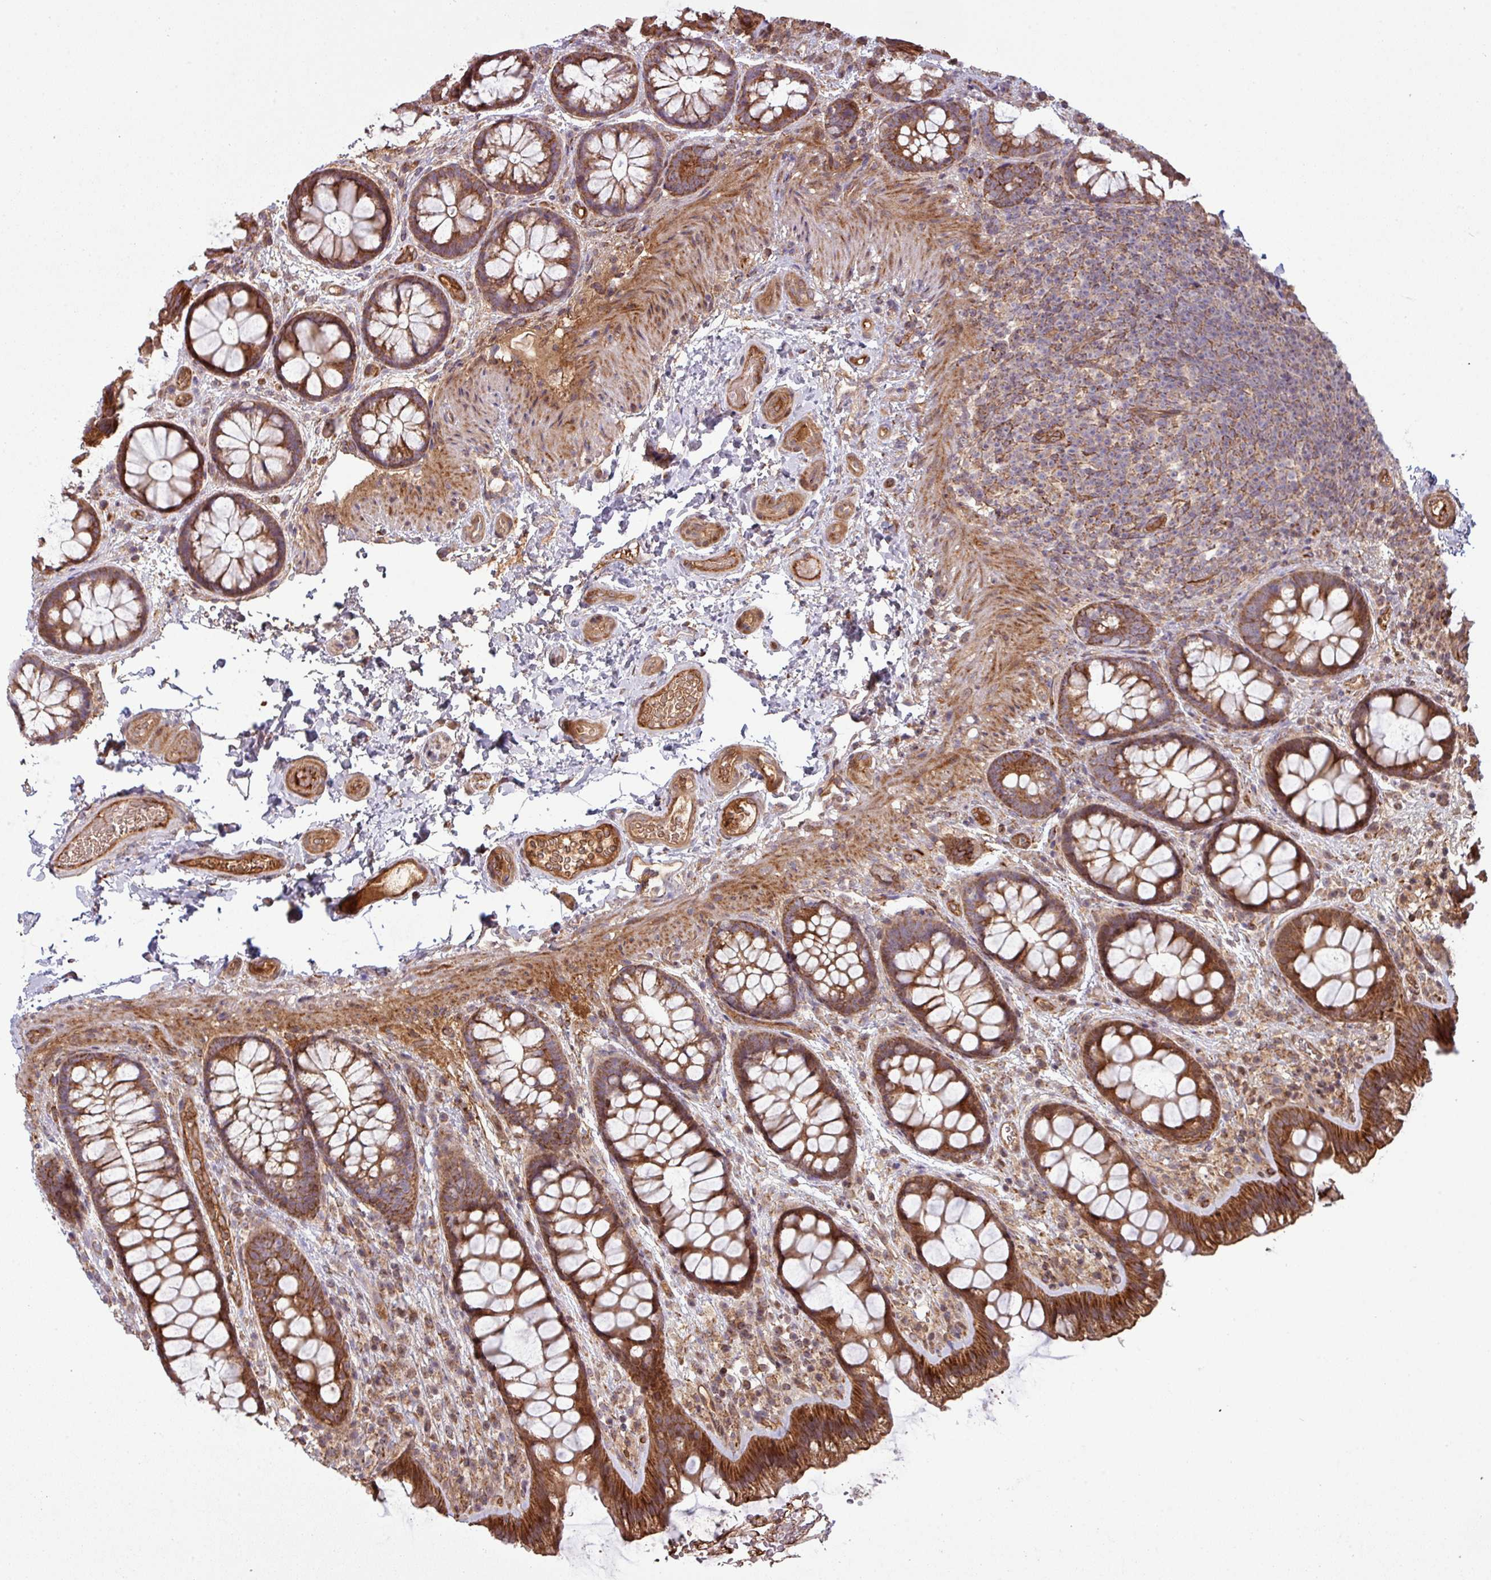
{"staining": {"intensity": "moderate", "quantity": ">75%", "location": "cytoplasmic/membranous"}, "tissue": "colon", "cell_type": "Endothelial cells", "image_type": "normal", "snomed": [{"axis": "morphology", "description": "Normal tissue, NOS"}, {"axis": "topography", "description": "Colon"}], "caption": "Colon was stained to show a protein in brown. There is medium levels of moderate cytoplasmic/membranous staining in approximately >75% of endothelial cells. Using DAB (brown) and hematoxylin (blue) stains, captured at high magnification using brightfield microscopy.", "gene": "SNRNP25", "patient": {"sex": "male", "age": 46}}